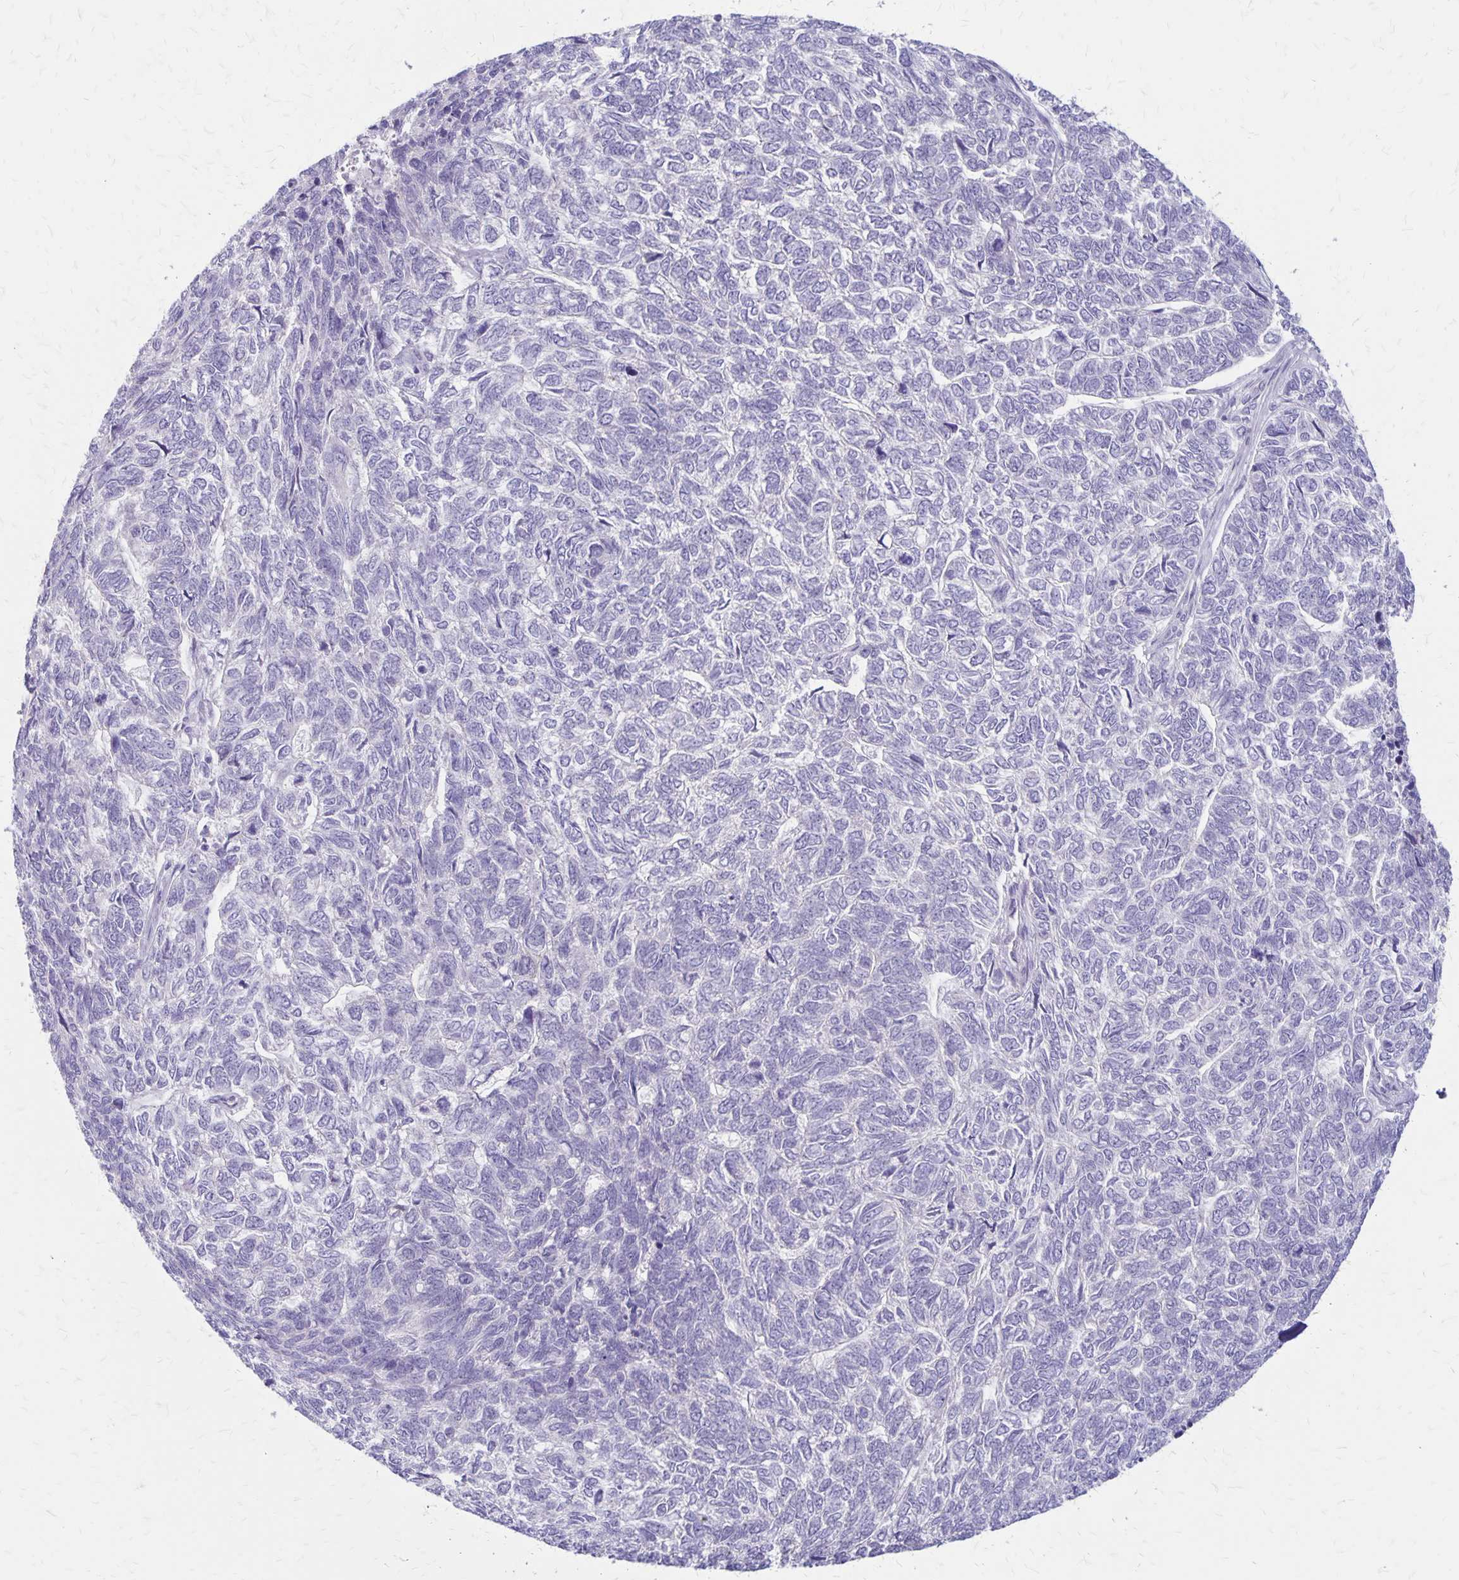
{"staining": {"intensity": "negative", "quantity": "none", "location": "none"}, "tissue": "skin cancer", "cell_type": "Tumor cells", "image_type": "cancer", "snomed": [{"axis": "morphology", "description": "Basal cell carcinoma"}, {"axis": "topography", "description": "Skin"}], "caption": "Immunohistochemistry photomicrograph of human skin cancer (basal cell carcinoma) stained for a protein (brown), which reveals no positivity in tumor cells. Nuclei are stained in blue.", "gene": "HOMER1", "patient": {"sex": "female", "age": 65}}